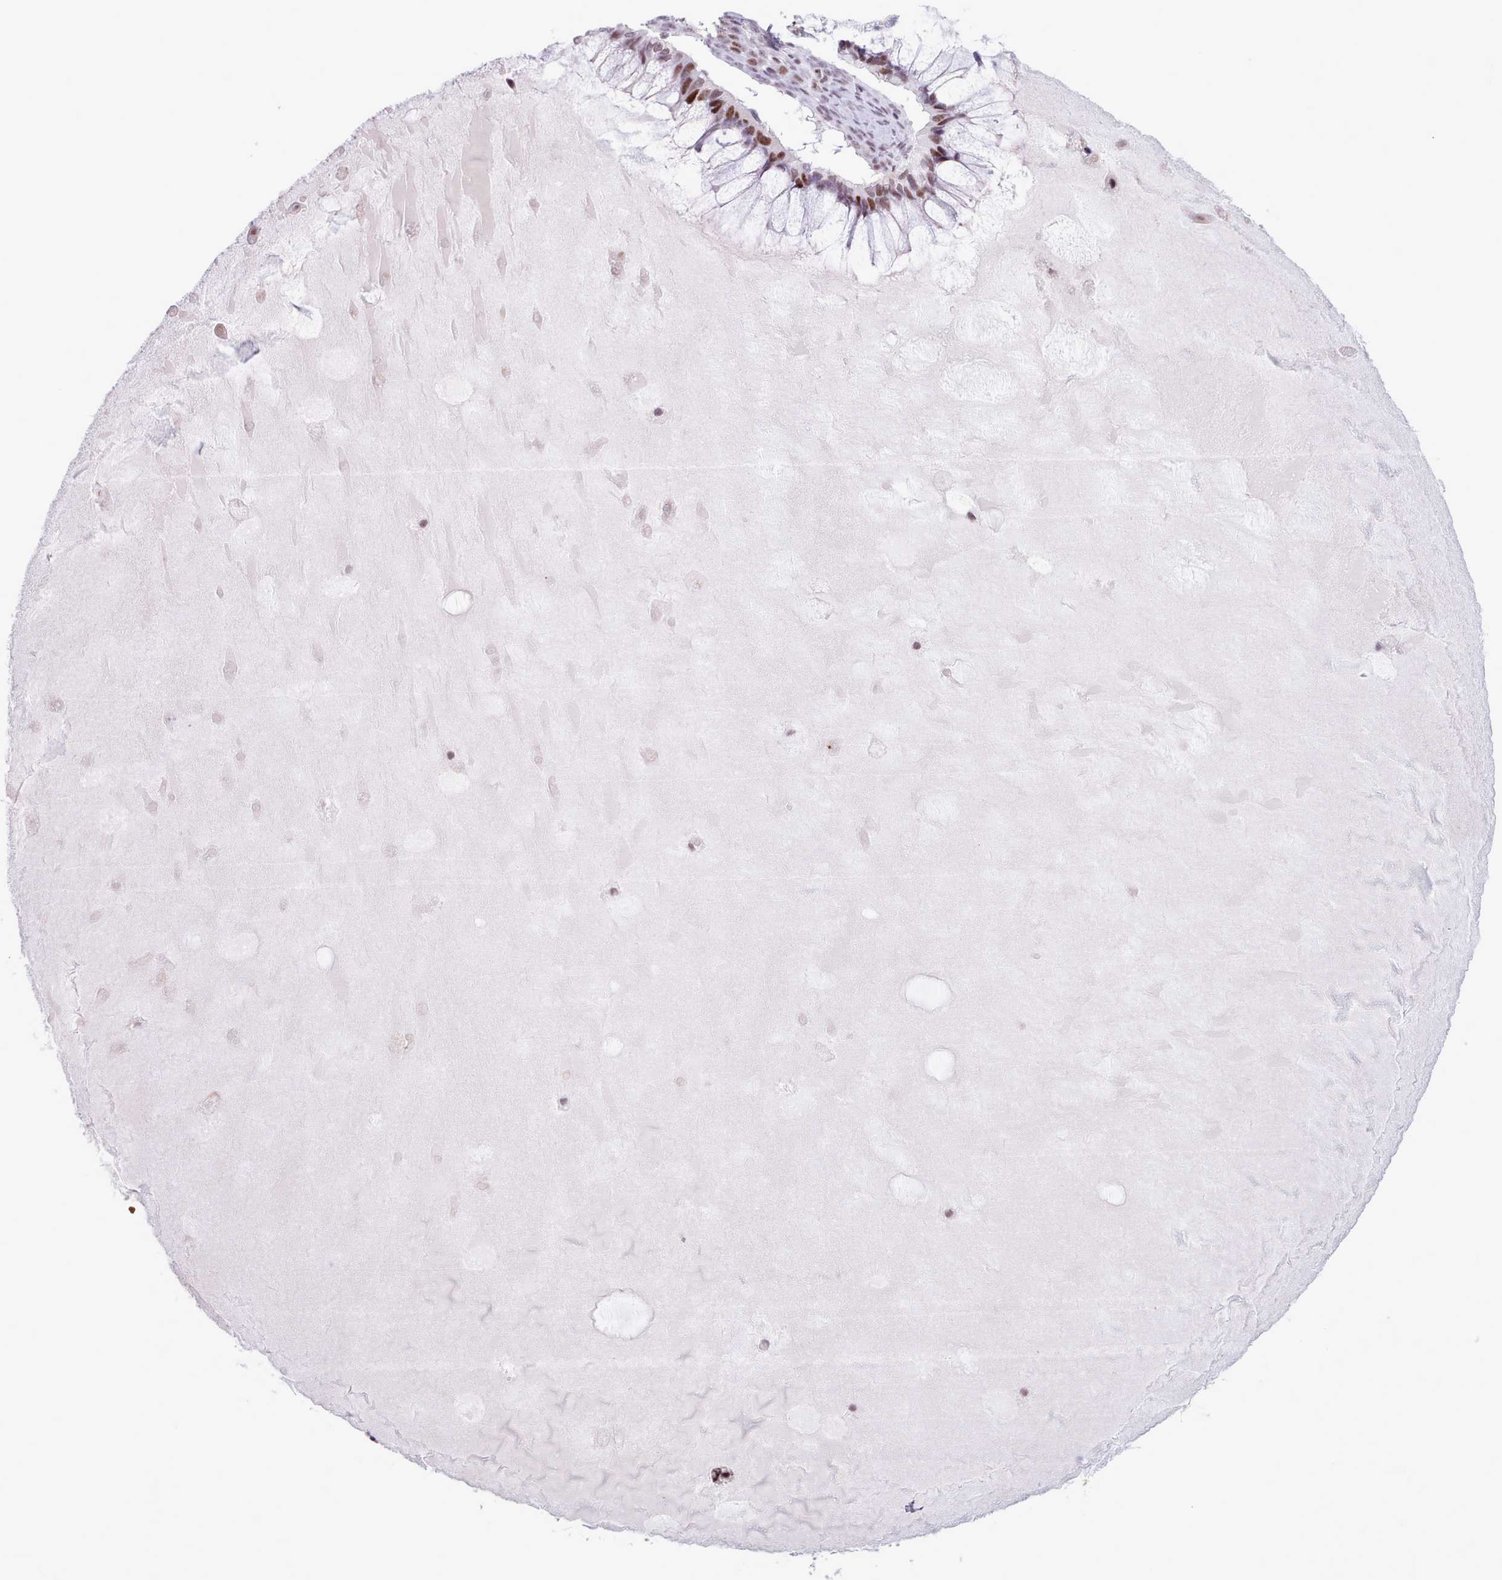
{"staining": {"intensity": "moderate", "quantity": "25%-75%", "location": "nuclear"}, "tissue": "ovarian cancer", "cell_type": "Tumor cells", "image_type": "cancer", "snomed": [{"axis": "morphology", "description": "Cystadenocarcinoma, mucinous, NOS"}, {"axis": "topography", "description": "Ovary"}], "caption": "An image of mucinous cystadenocarcinoma (ovarian) stained for a protein reveals moderate nuclear brown staining in tumor cells.", "gene": "SRSF4", "patient": {"sex": "female", "age": 61}}